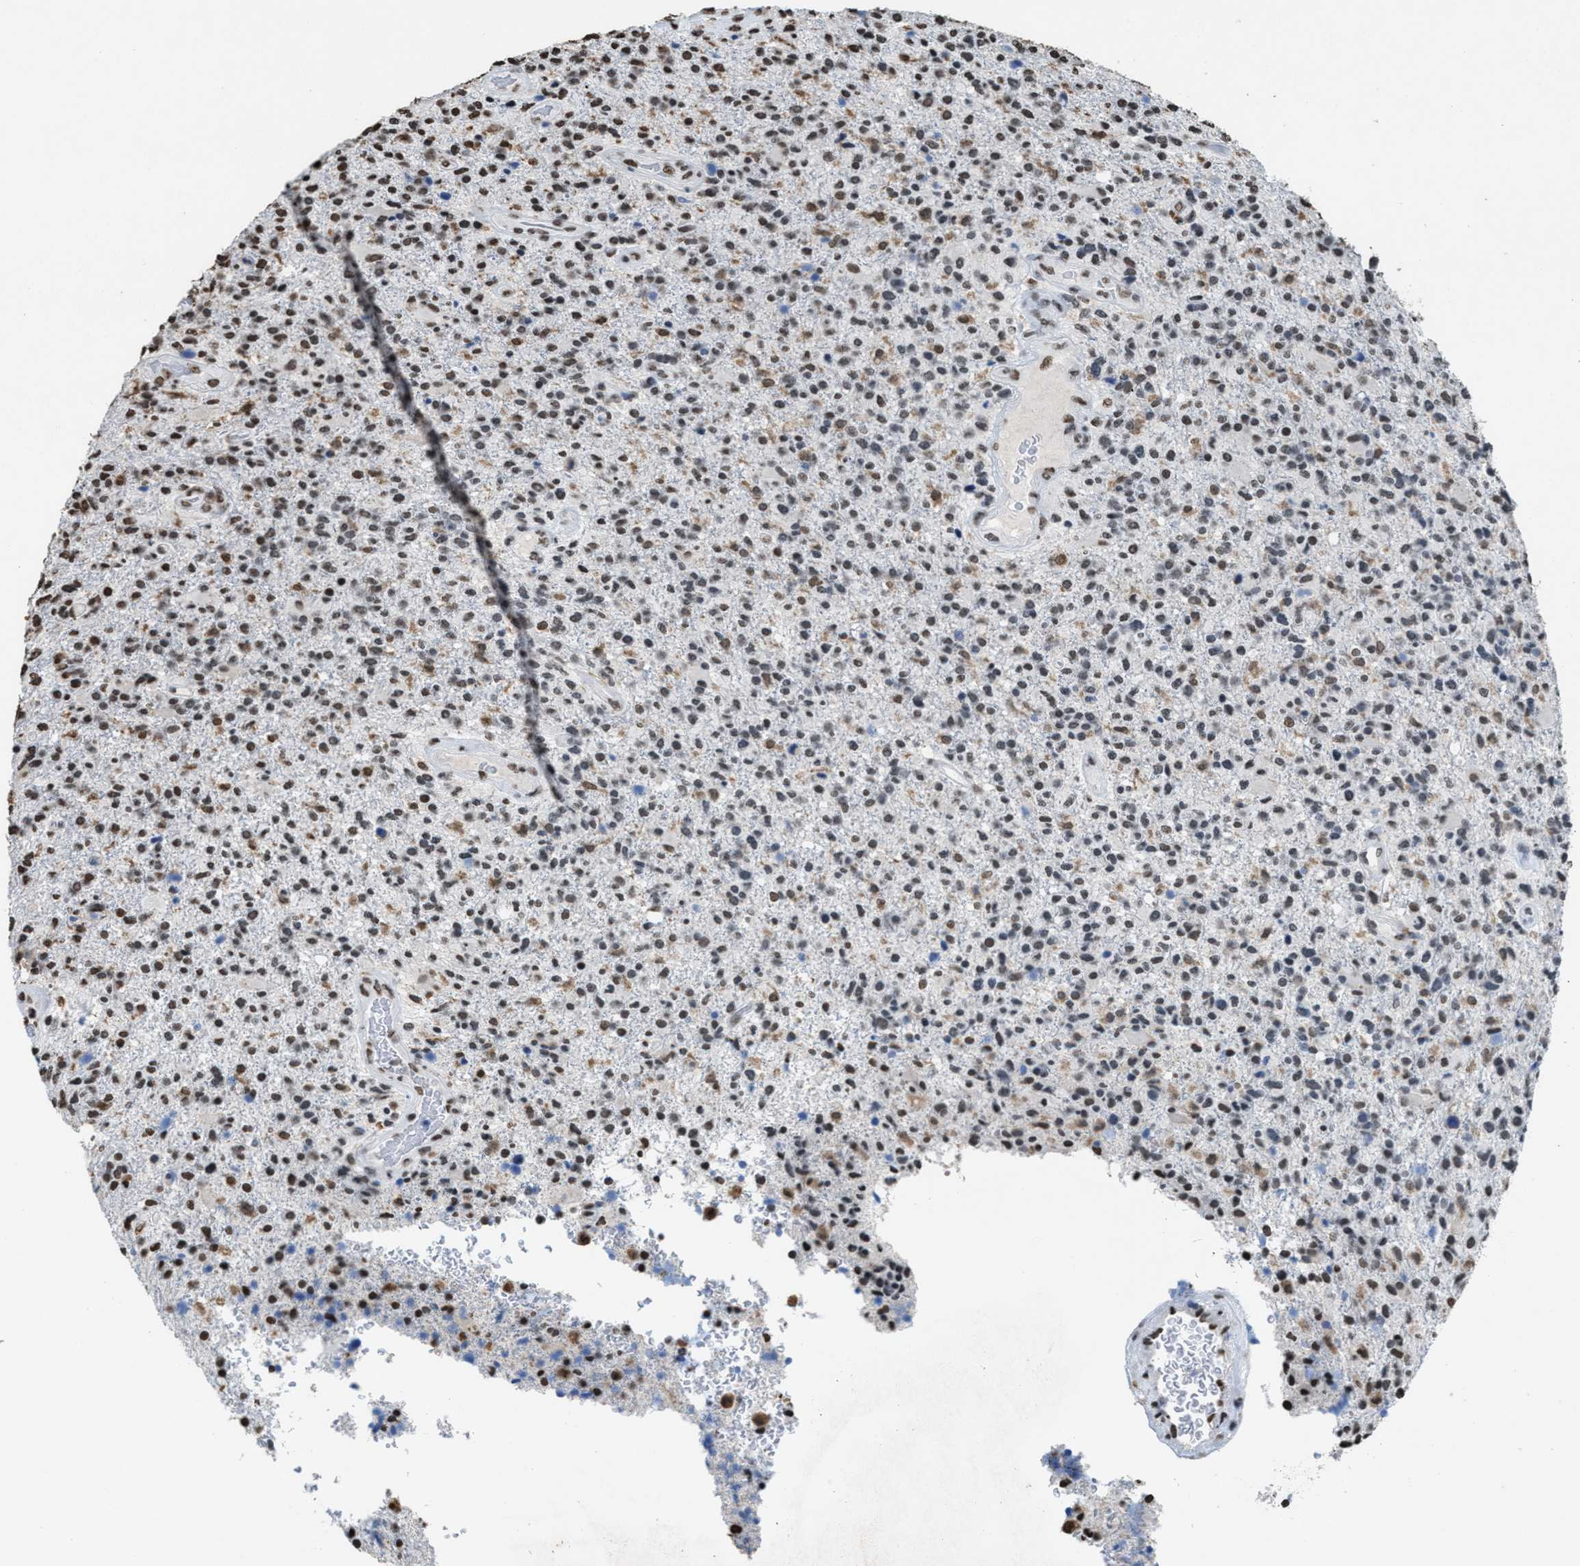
{"staining": {"intensity": "moderate", "quantity": "25%-75%", "location": "nuclear"}, "tissue": "glioma", "cell_type": "Tumor cells", "image_type": "cancer", "snomed": [{"axis": "morphology", "description": "Glioma, malignant, High grade"}, {"axis": "topography", "description": "Brain"}], "caption": "High-power microscopy captured an immunohistochemistry (IHC) image of glioma, revealing moderate nuclear expression in about 25%-75% of tumor cells. (Stains: DAB (3,3'-diaminobenzidine) in brown, nuclei in blue, Microscopy: brightfield microscopy at high magnification).", "gene": "NUP88", "patient": {"sex": "male", "age": 72}}